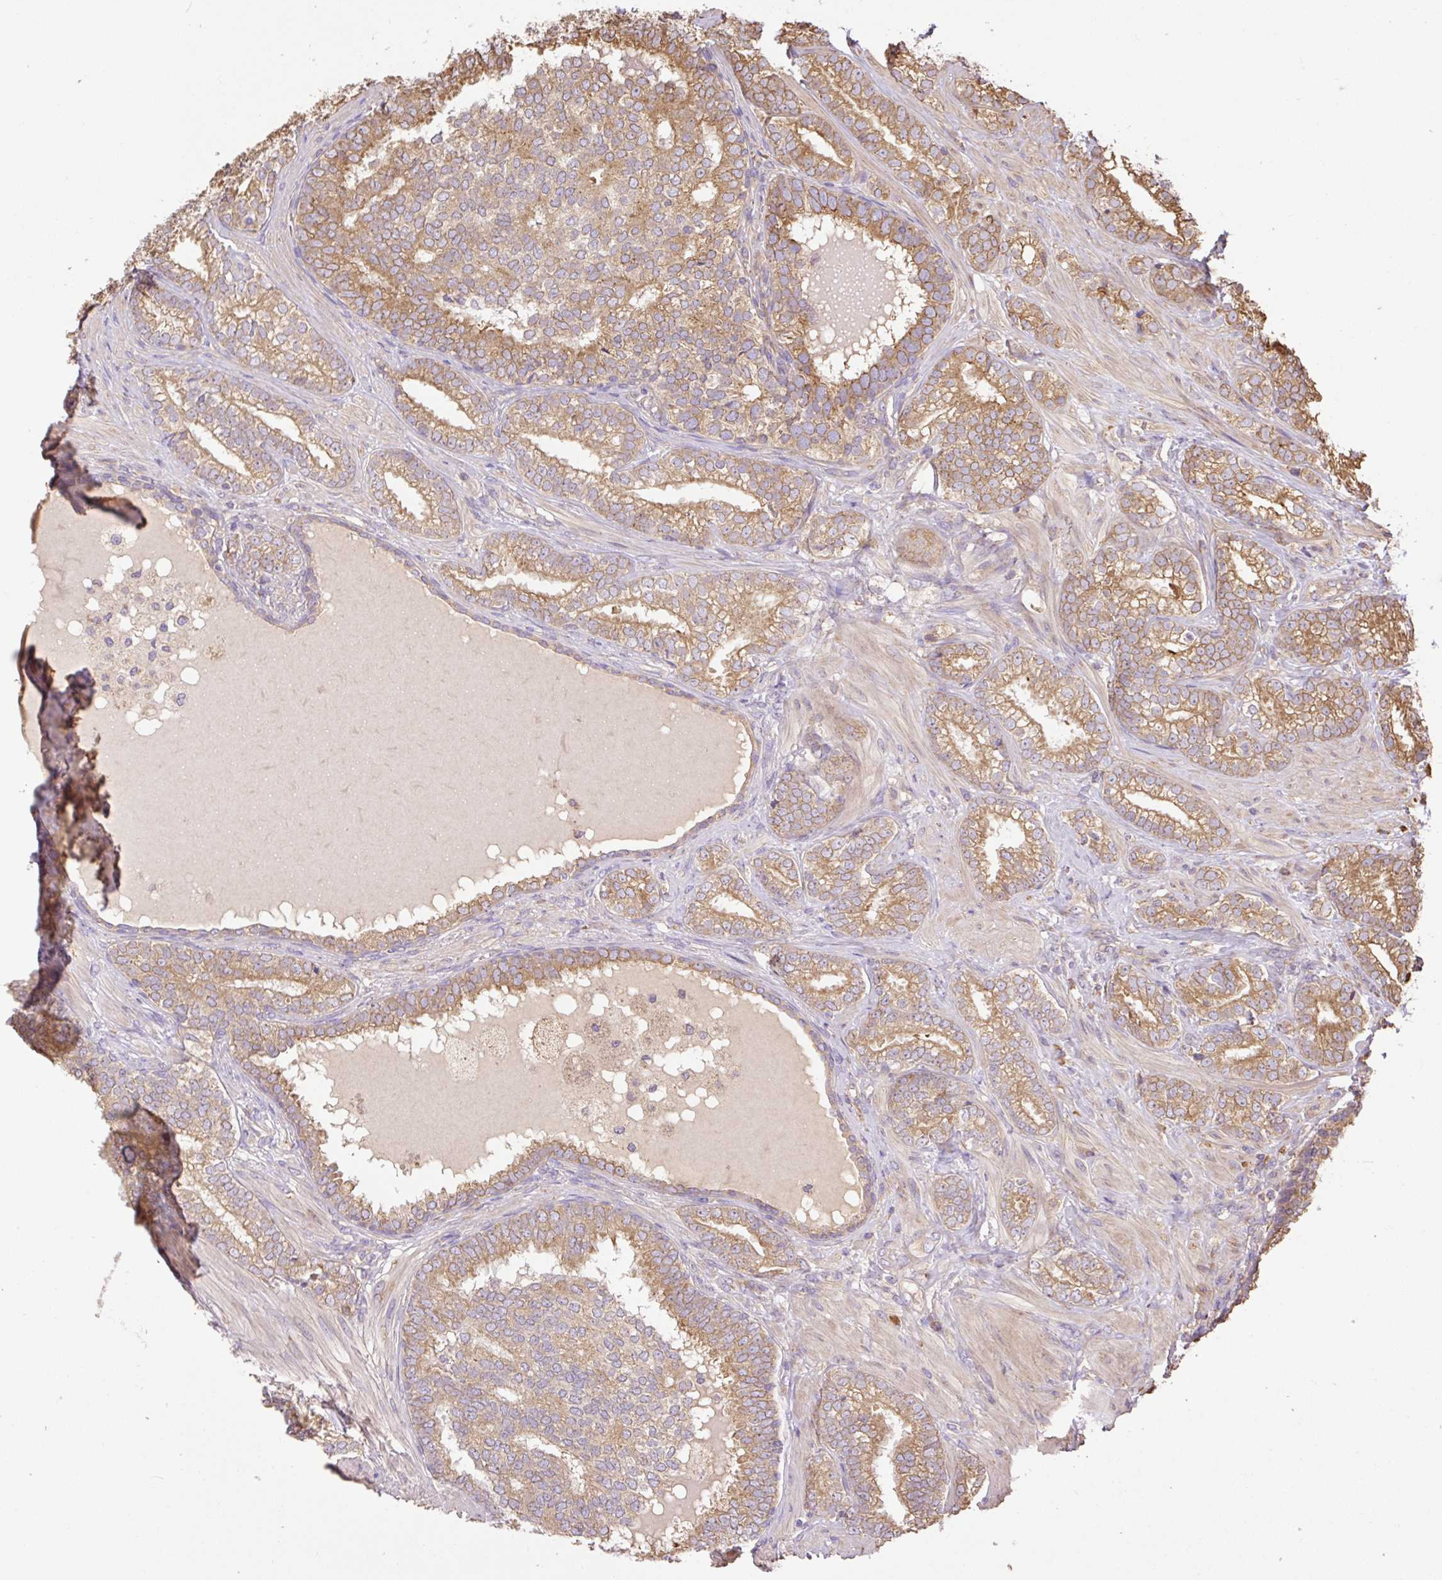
{"staining": {"intensity": "moderate", "quantity": ">75%", "location": "cytoplasmic/membranous"}, "tissue": "prostate cancer", "cell_type": "Tumor cells", "image_type": "cancer", "snomed": [{"axis": "morphology", "description": "Adenocarcinoma, High grade"}, {"axis": "topography", "description": "Prostate"}], "caption": "Immunohistochemical staining of human prostate cancer (high-grade adenocarcinoma) displays medium levels of moderate cytoplasmic/membranous protein expression in about >75% of tumor cells.", "gene": "DESI1", "patient": {"sex": "male", "age": 72}}